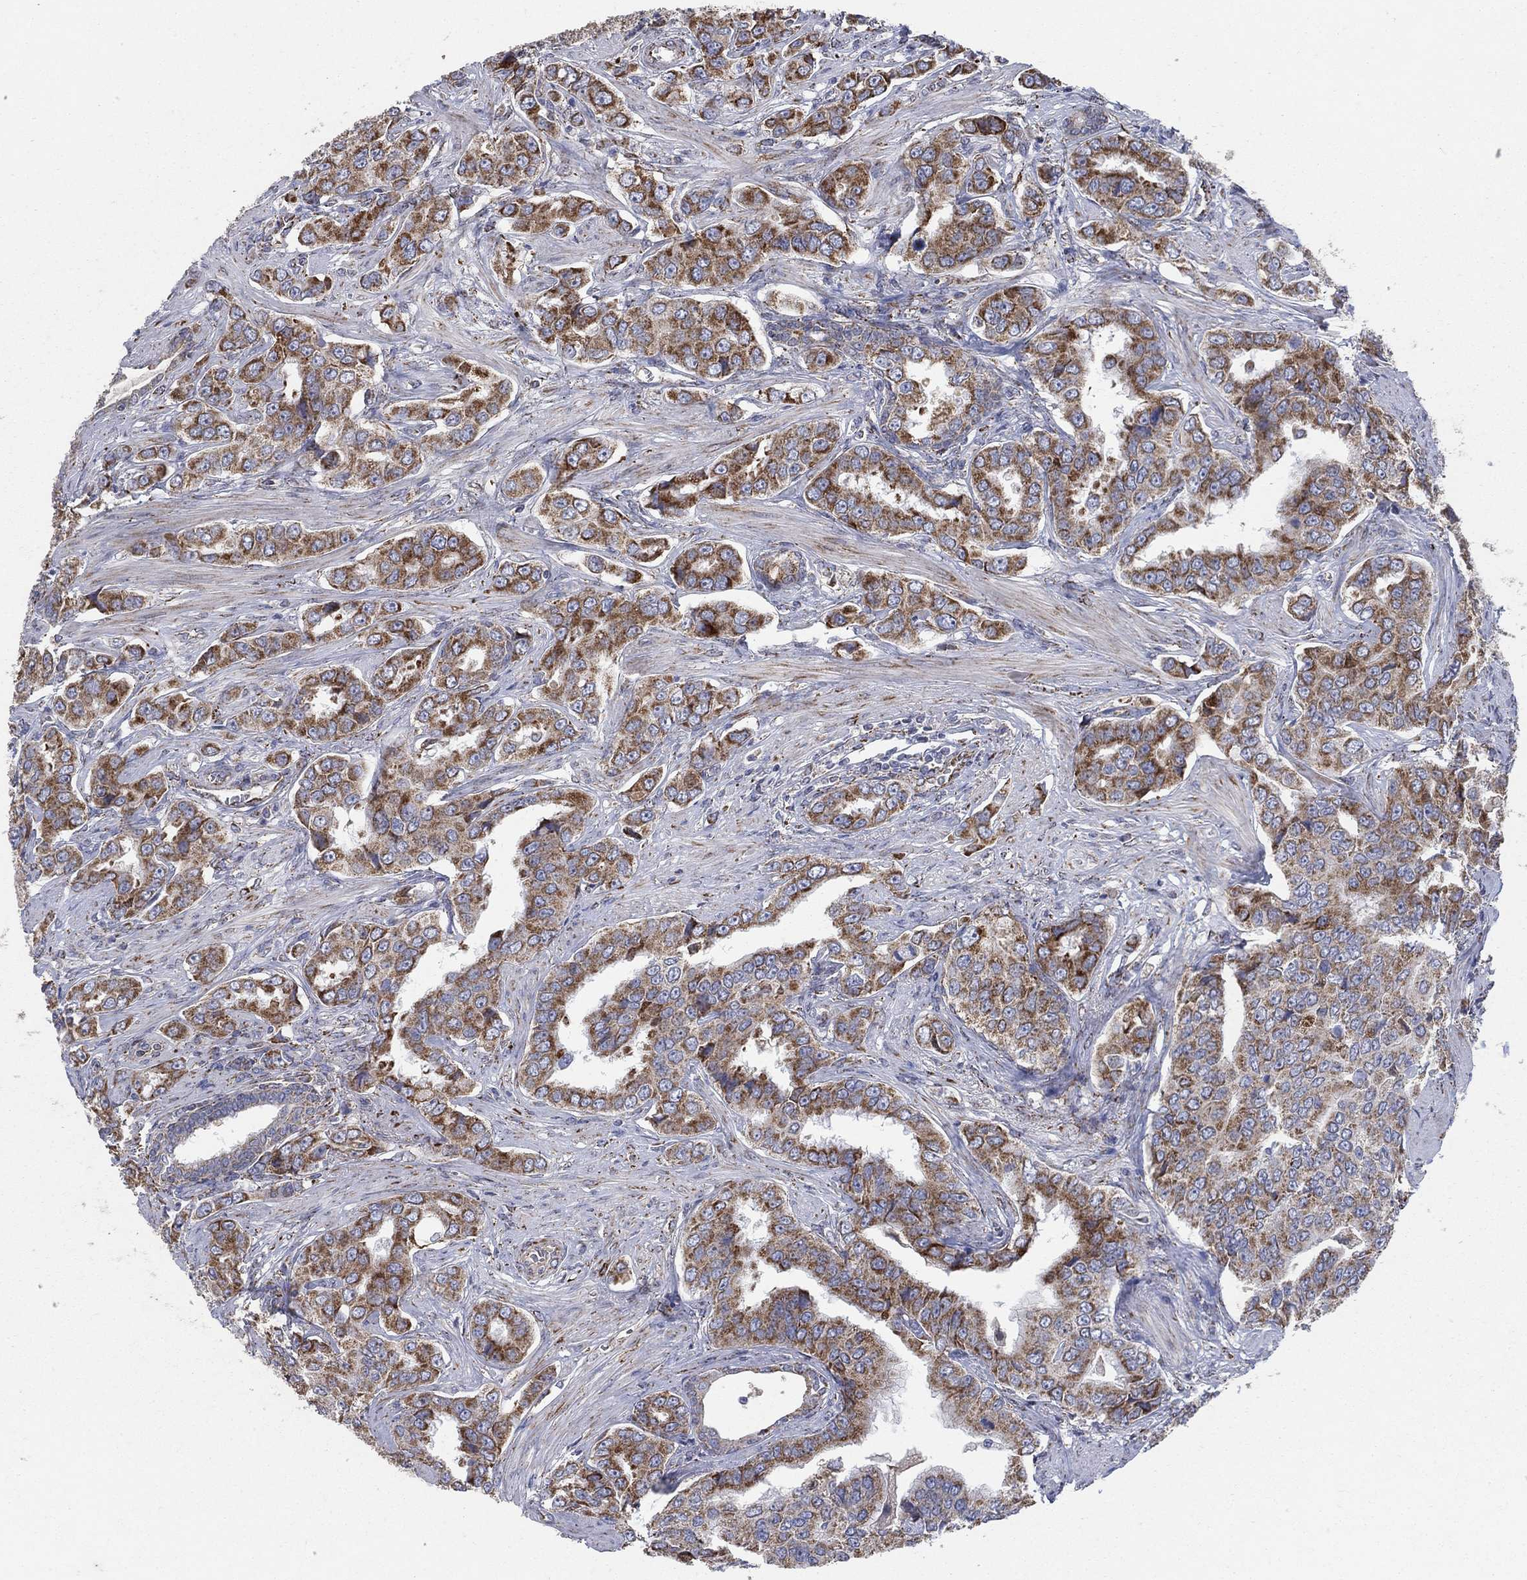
{"staining": {"intensity": "moderate", "quantity": ">75%", "location": "cytoplasmic/membranous"}, "tissue": "prostate cancer", "cell_type": "Tumor cells", "image_type": "cancer", "snomed": [{"axis": "morphology", "description": "Adenocarcinoma, NOS"}, {"axis": "topography", "description": "Prostate and seminal vesicle, NOS"}, {"axis": "topography", "description": "Prostate"}], "caption": "Tumor cells display moderate cytoplasmic/membranous staining in approximately >75% of cells in adenocarcinoma (prostate).", "gene": "PNPLA2", "patient": {"sex": "male", "age": 69}}